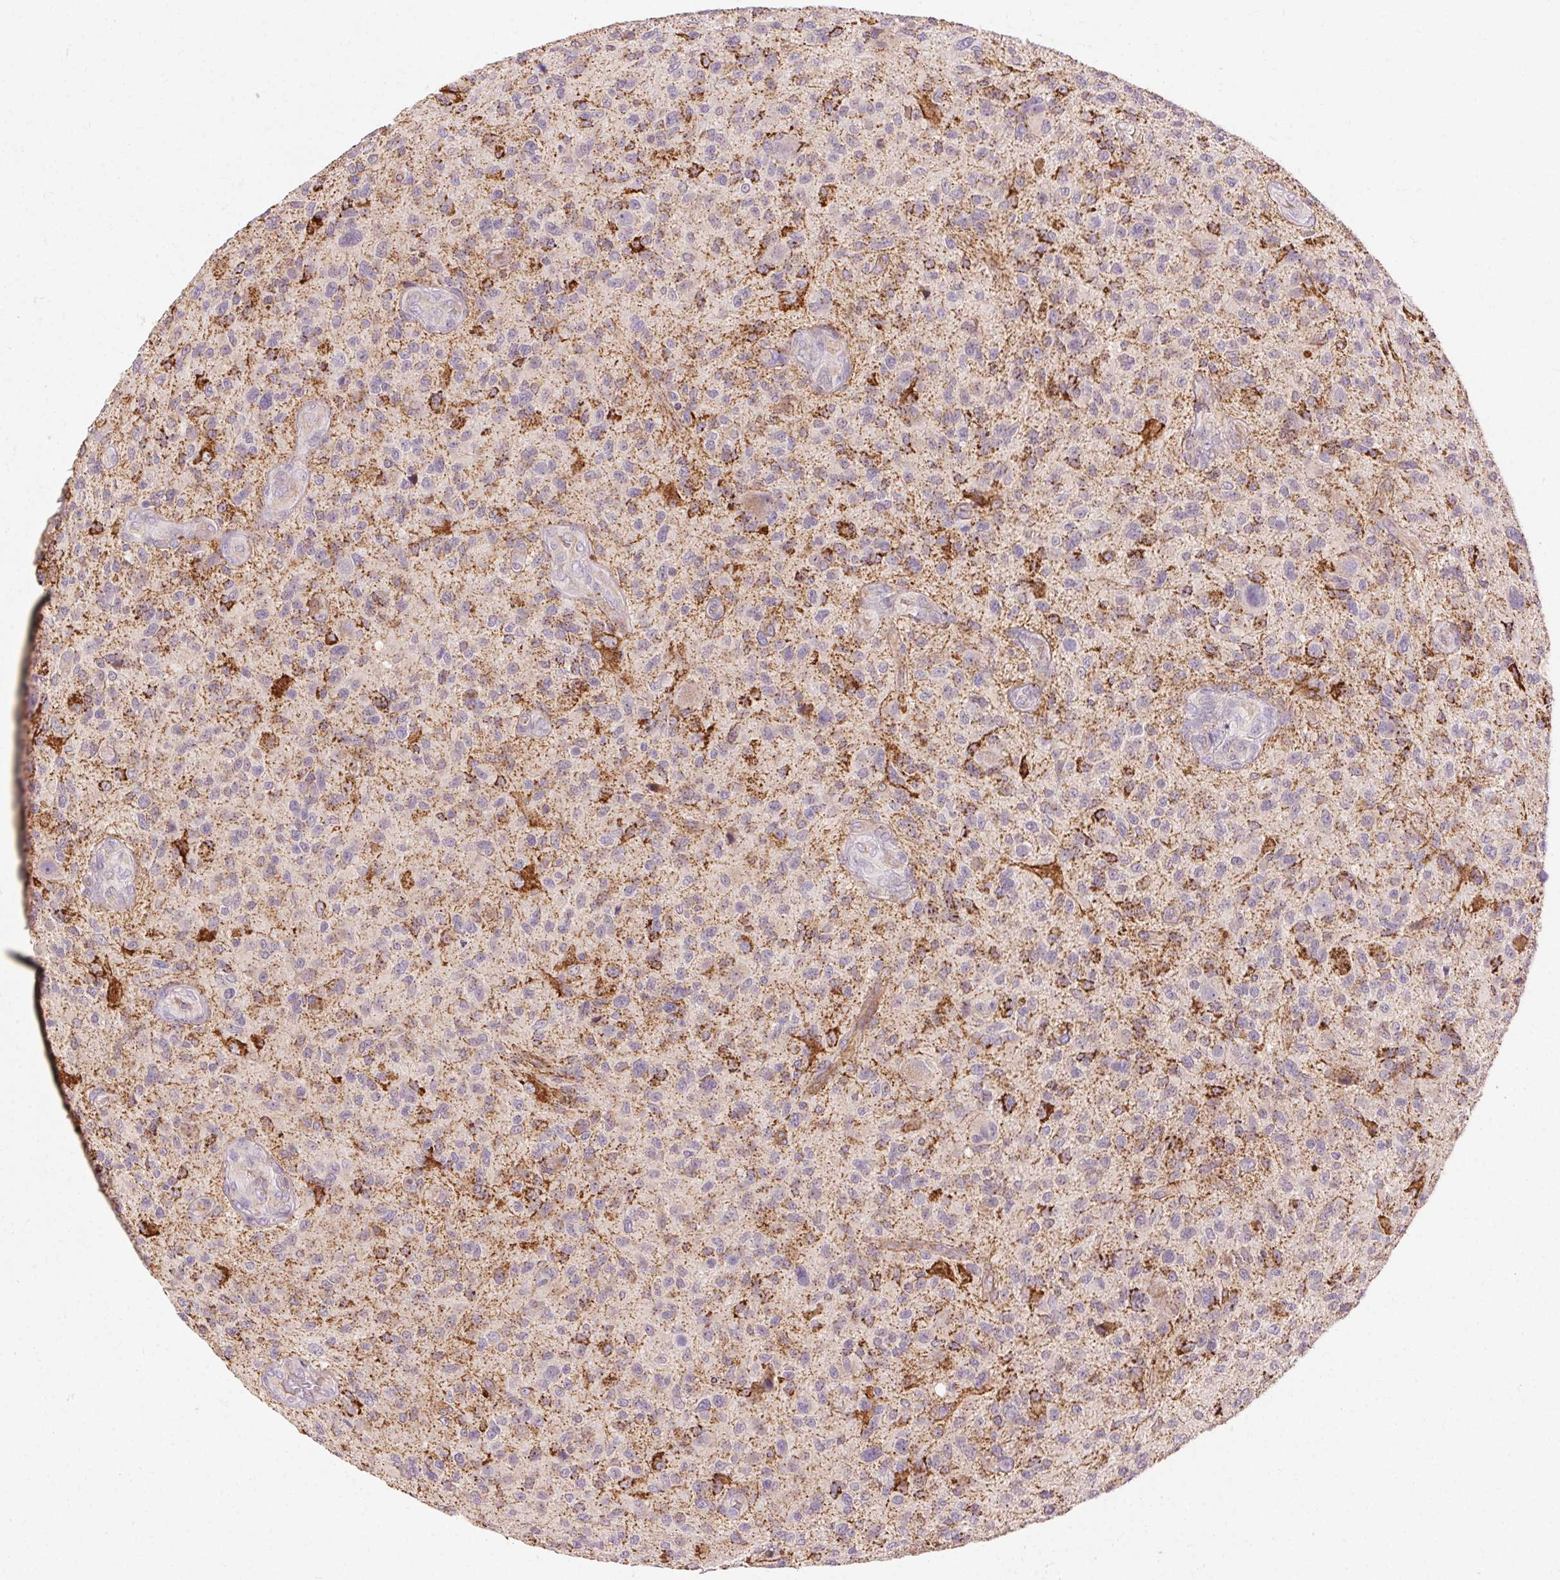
{"staining": {"intensity": "moderate", "quantity": "<25%", "location": "cytoplasmic/membranous"}, "tissue": "glioma", "cell_type": "Tumor cells", "image_type": "cancer", "snomed": [{"axis": "morphology", "description": "Glioma, malignant, High grade"}, {"axis": "topography", "description": "Brain"}], "caption": "A micrograph showing moderate cytoplasmic/membranous expression in about <25% of tumor cells in malignant glioma (high-grade), as visualized by brown immunohistochemical staining.", "gene": "REP15", "patient": {"sex": "male", "age": 47}}